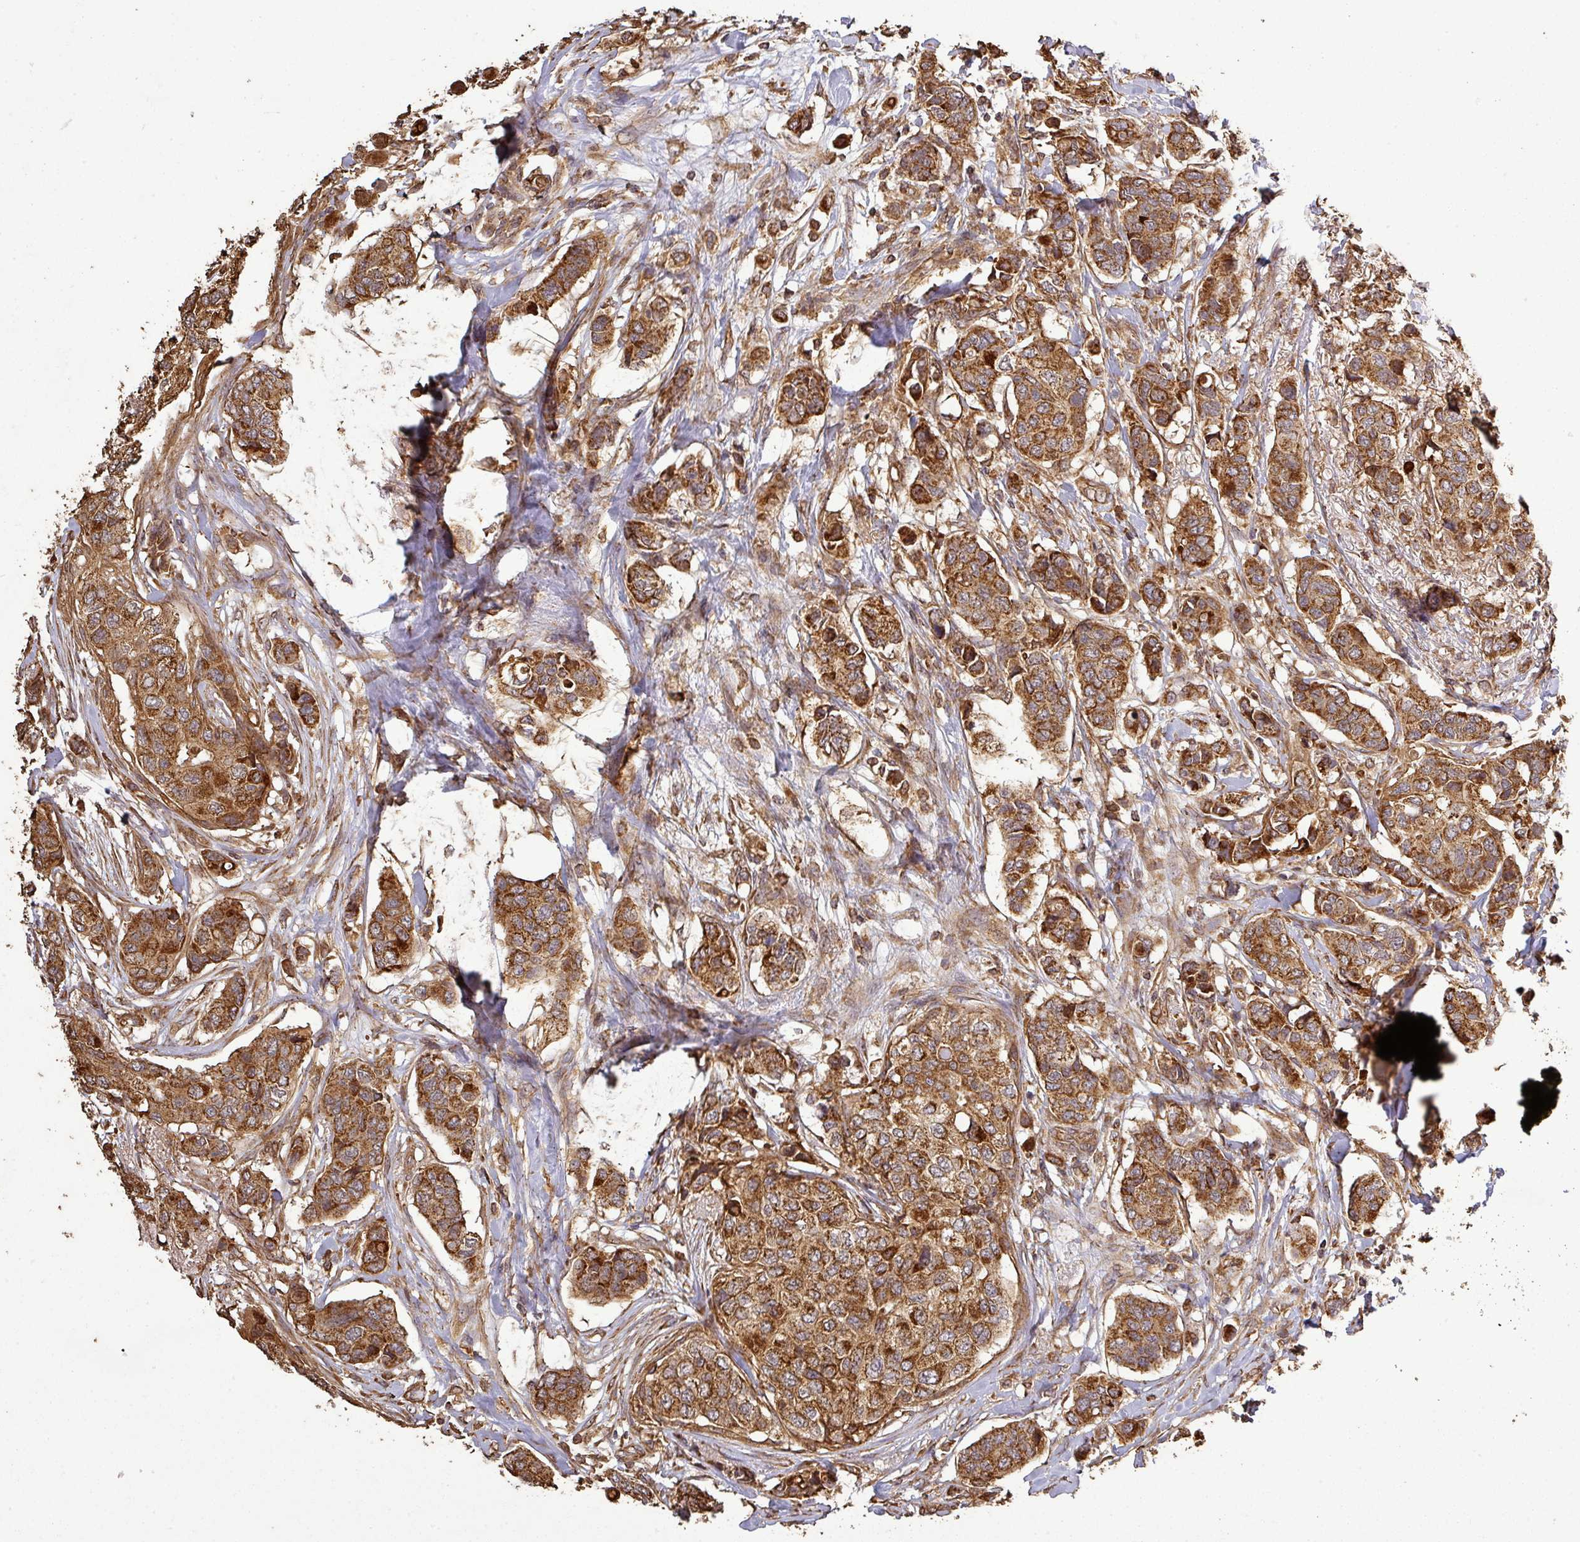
{"staining": {"intensity": "strong", "quantity": ">75%", "location": "cytoplasmic/membranous"}, "tissue": "breast cancer", "cell_type": "Tumor cells", "image_type": "cancer", "snomed": [{"axis": "morphology", "description": "Lobular carcinoma"}, {"axis": "topography", "description": "Breast"}], "caption": "Protein expression analysis of human lobular carcinoma (breast) reveals strong cytoplasmic/membranous expression in about >75% of tumor cells. (IHC, brightfield microscopy, high magnification).", "gene": "PLEKHM1", "patient": {"sex": "female", "age": 51}}